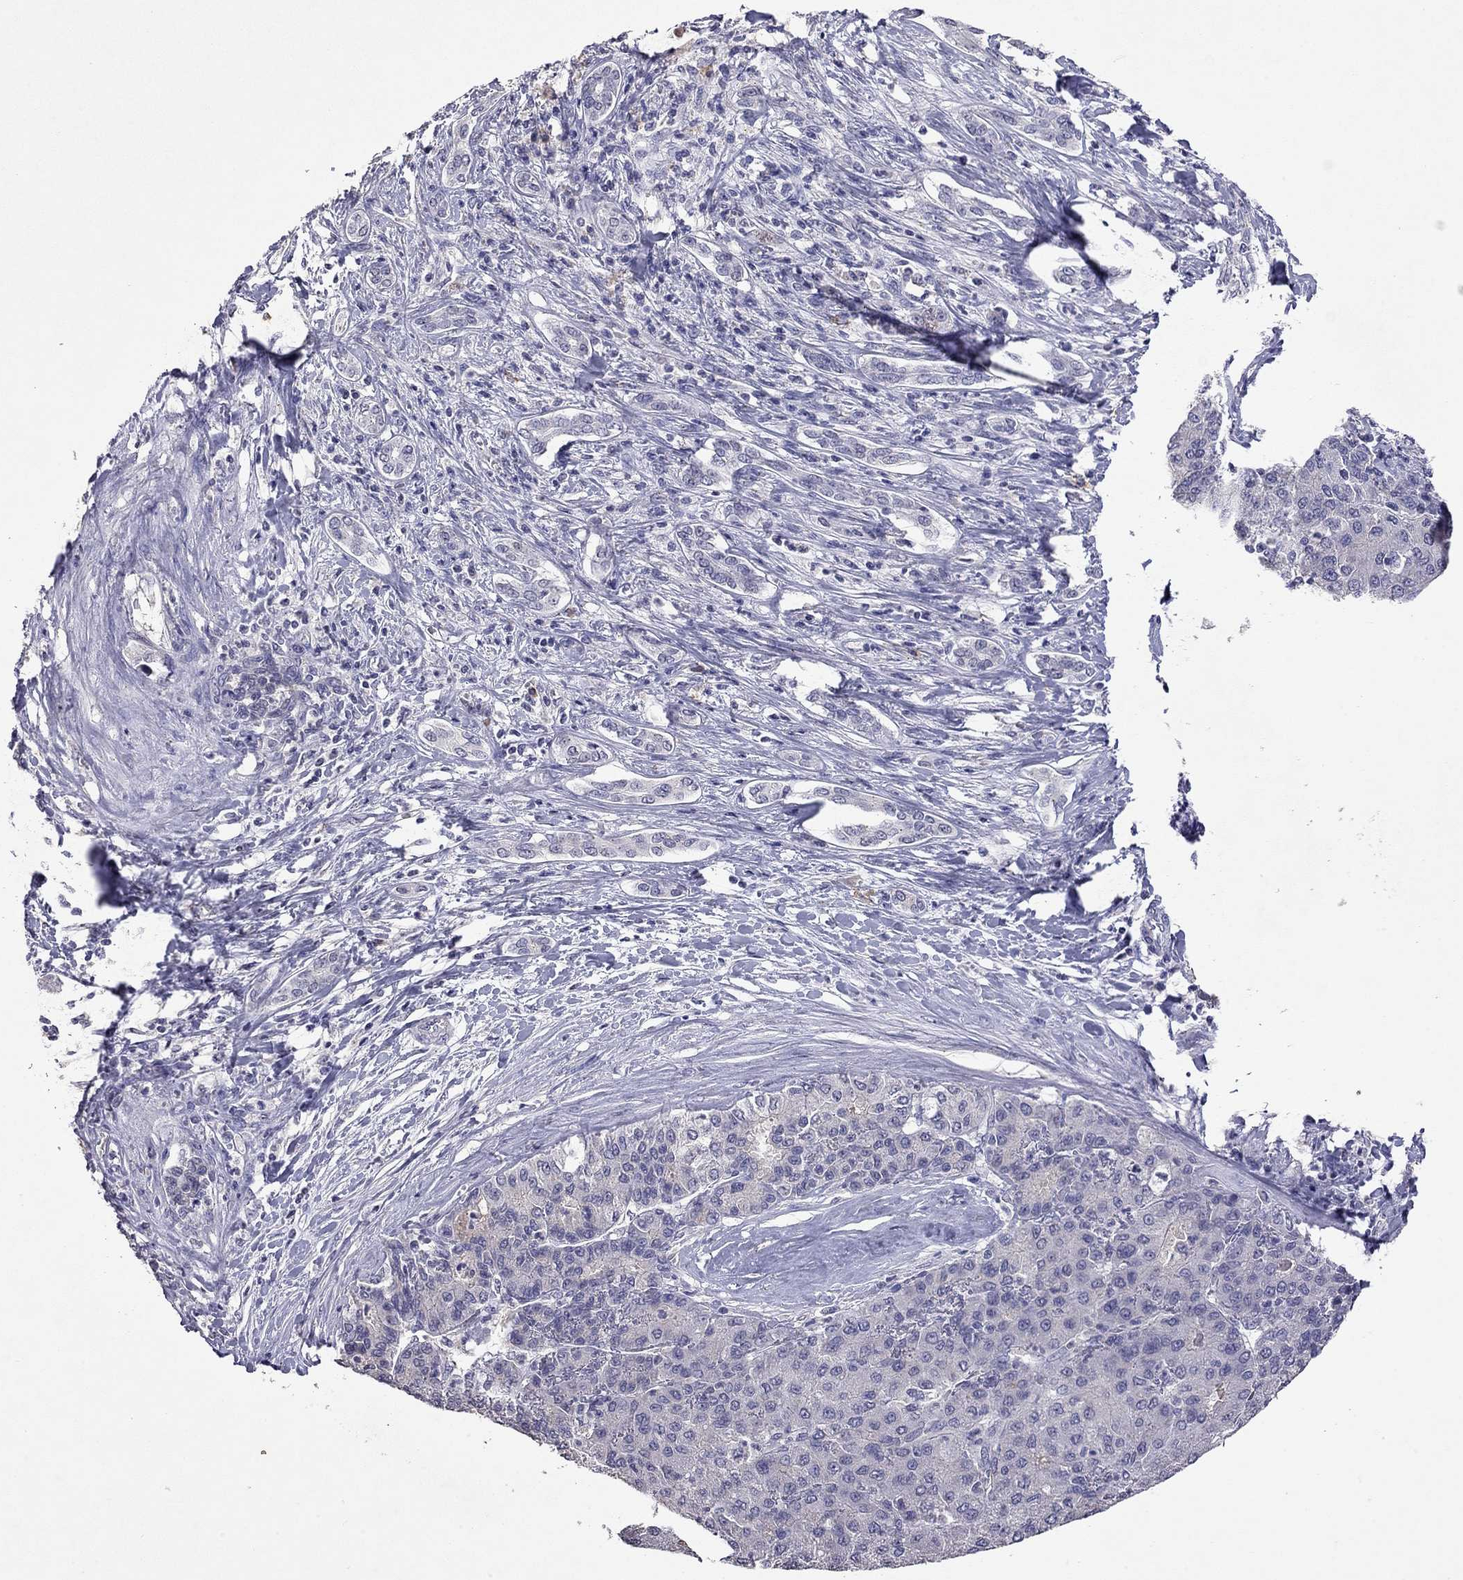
{"staining": {"intensity": "negative", "quantity": "none", "location": "none"}, "tissue": "liver cancer", "cell_type": "Tumor cells", "image_type": "cancer", "snomed": [{"axis": "morphology", "description": "Carcinoma, Hepatocellular, NOS"}, {"axis": "topography", "description": "Liver"}], "caption": "This is a photomicrograph of immunohistochemistry staining of liver hepatocellular carcinoma, which shows no positivity in tumor cells. (DAB (3,3'-diaminobenzidine) IHC, high magnification).", "gene": "WNK3", "patient": {"sex": "male", "age": 65}}